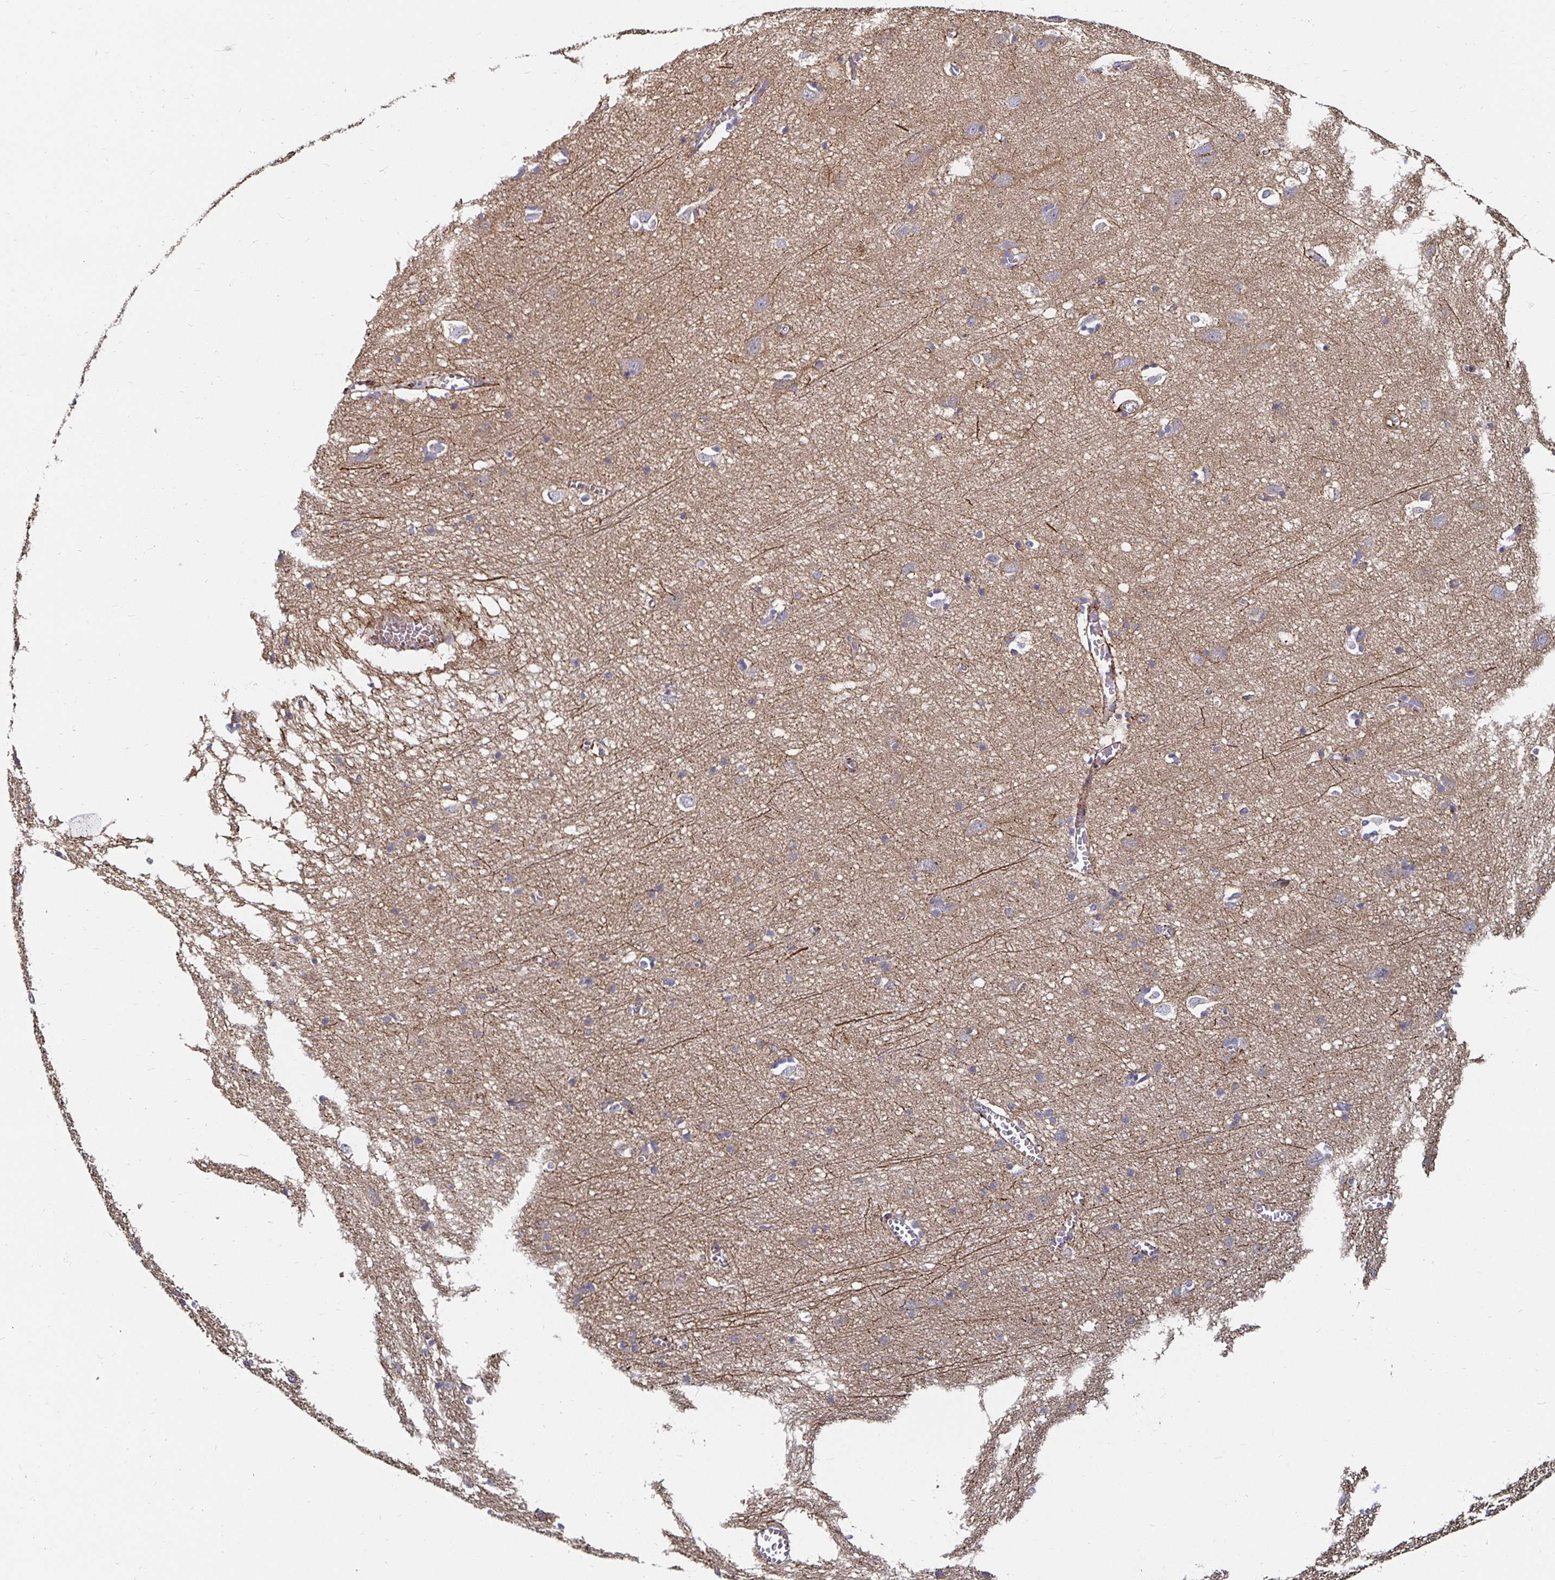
{"staining": {"intensity": "moderate", "quantity": "<25%", "location": "cytoplasmic/membranous"}, "tissue": "cerebral cortex", "cell_type": "Endothelial cells", "image_type": "normal", "snomed": [{"axis": "morphology", "description": "Normal tissue, NOS"}, {"axis": "topography", "description": "Cerebral cortex"}], "caption": "Immunohistochemistry (DAB) staining of normal human cerebral cortex shows moderate cytoplasmic/membranous protein positivity in about <25% of endothelial cells.", "gene": "GJA4", "patient": {"sex": "male", "age": 70}}